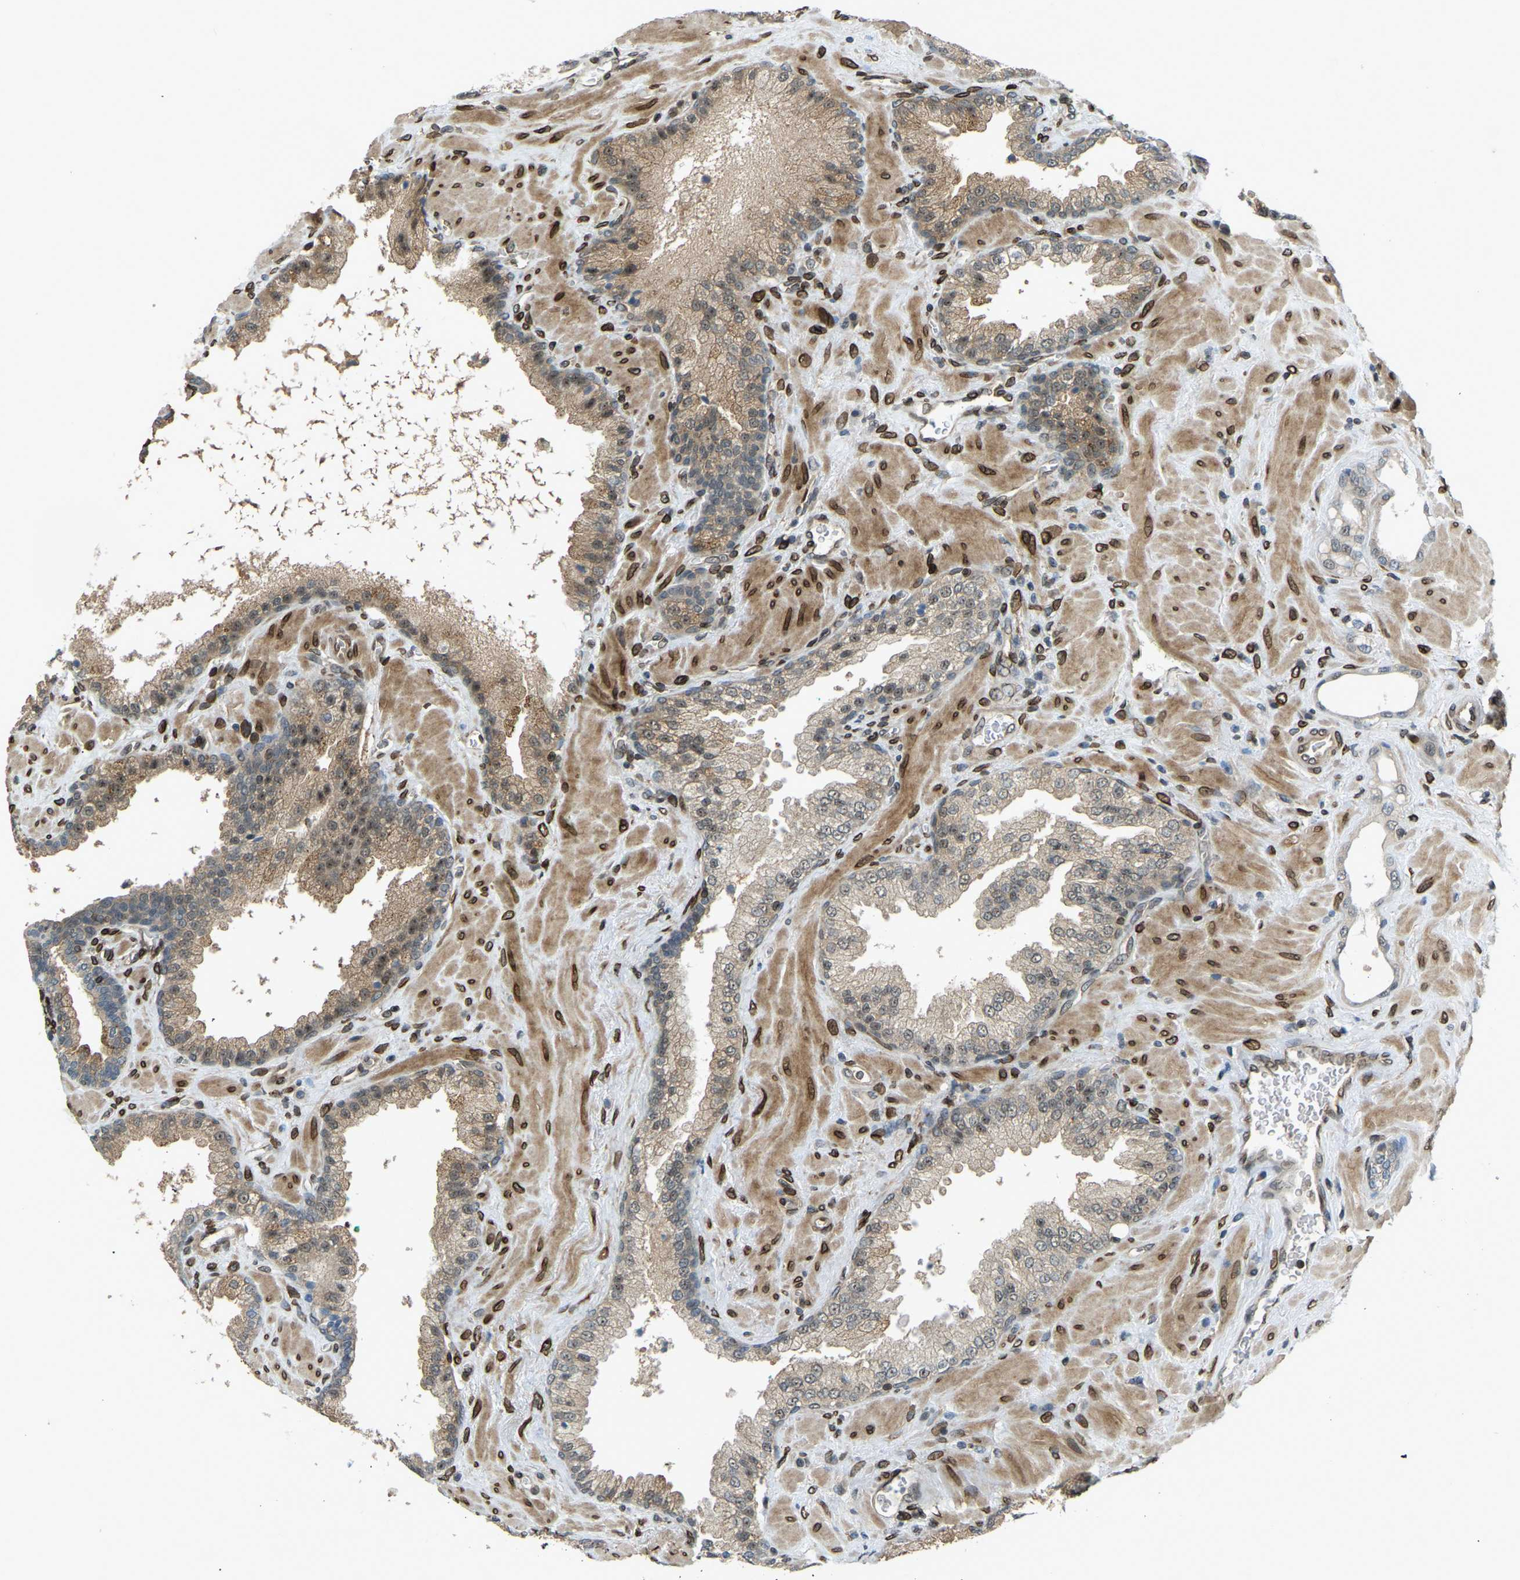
{"staining": {"intensity": "weak", "quantity": "25%-75%", "location": "cytoplasmic/membranous"}, "tissue": "prostate cancer", "cell_type": "Tumor cells", "image_type": "cancer", "snomed": [{"axis": "morphology", "description": "Adenocarcinoma, Low grade"}, {"axis": "topography", "description": "Prostate"}], "caption": "Weak cytoplasmic/membranous staining for a protein is seen in about 25%-75% of tumor cells of low-grade adenocarcinoma (prostate) using immunohistochemistry.", "gene": "SYNE1", "patient": {"sex": "male", "age": 71}}